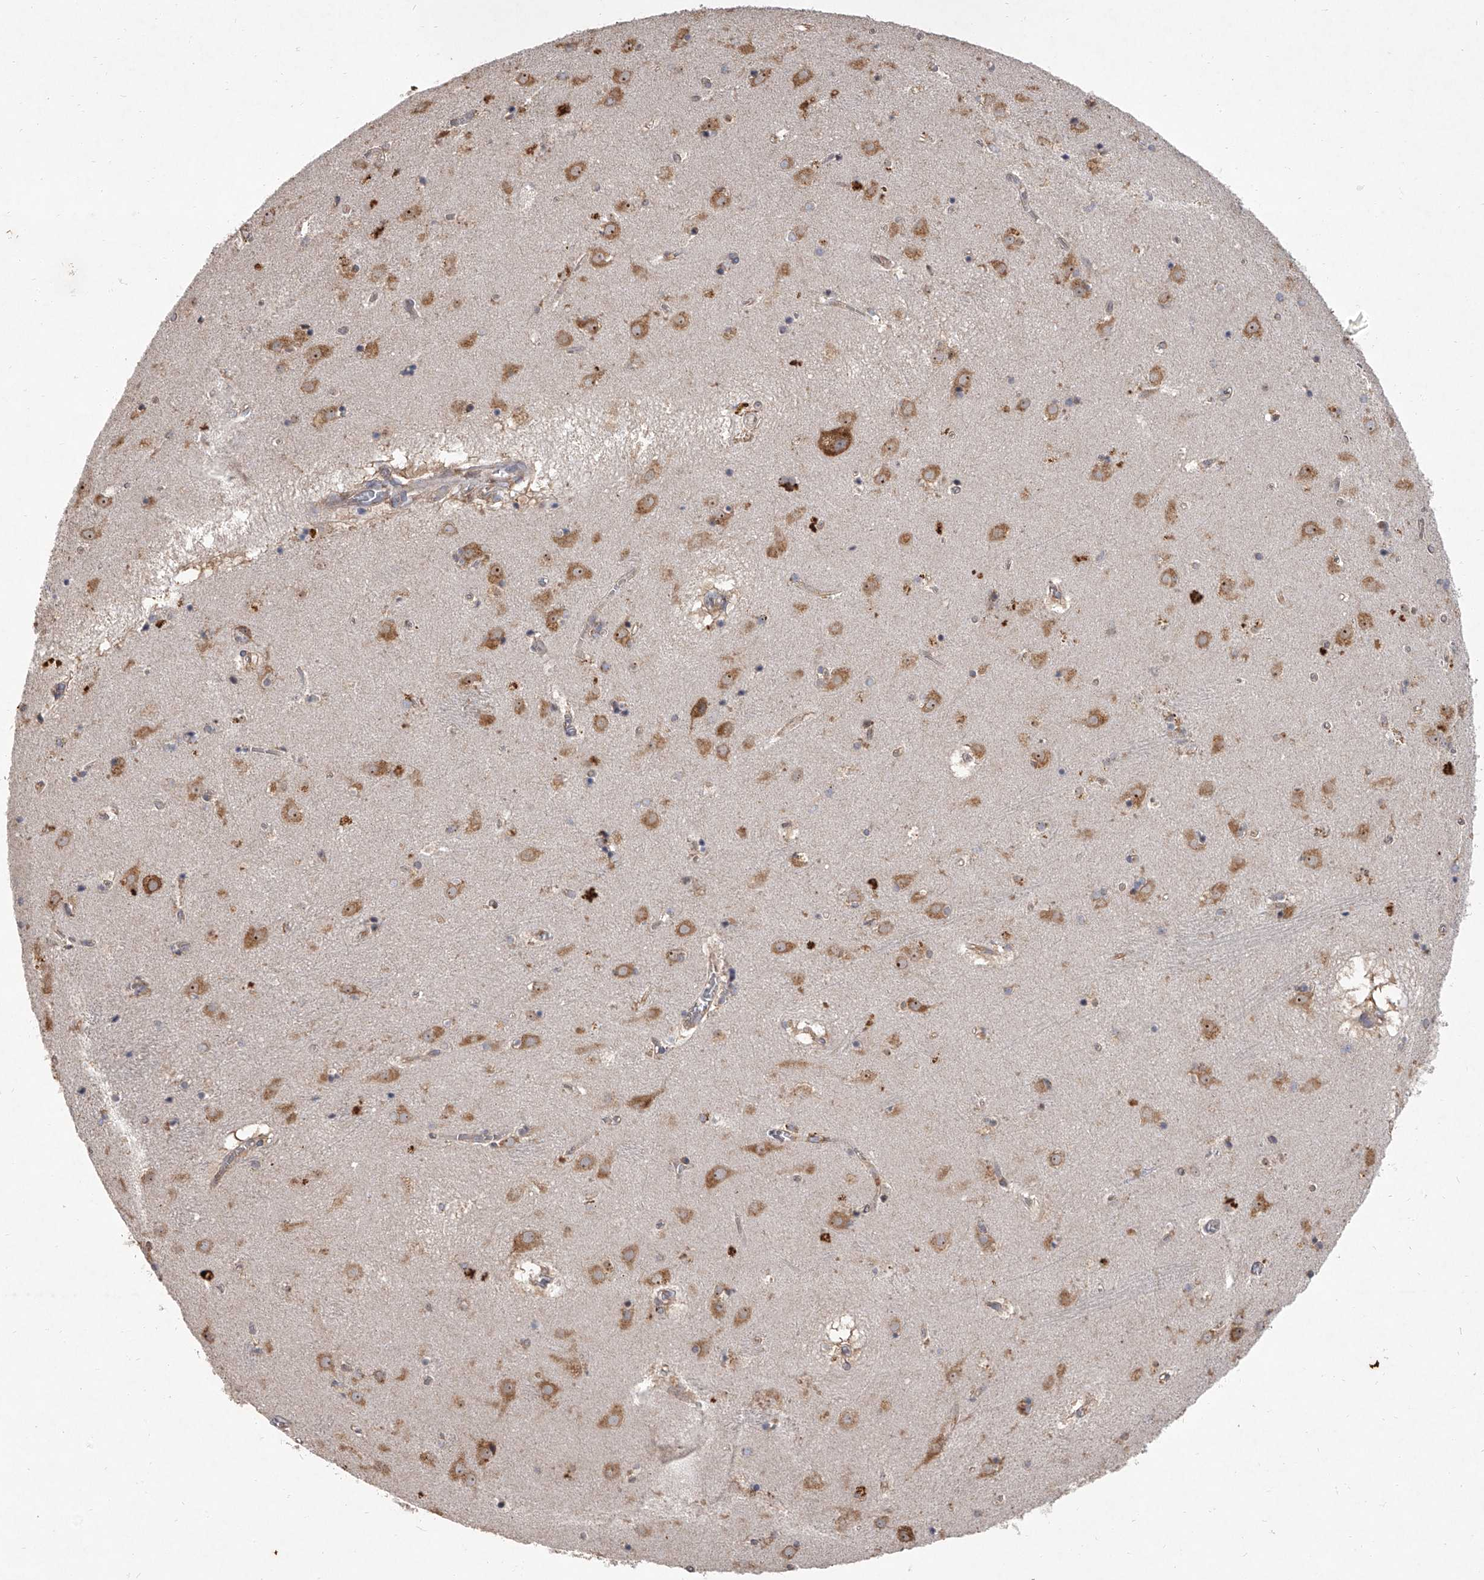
{"staining": {"intensity": "negative", "quantity": "none", "location": "none"}, "tissue": "caudate", "cell_type": "Glial cells", "image_type": "normal", "snomed": [{"axis": "morphology", "description": "Normal tissue, NOS"}, {"axis": "topography", "description": "Lateral ventricle wall"}], "caption": "A high-resolution image shows immunohistochemistry staining of normal caudate, which exhibits no significant positivity in glial cells. Brightfield microscopy of IHC stained with DAB (brown) and hematoxylin (blue), captured at high magnification.", "gene": "EIF2S2", "patient": {"sex": "male", "age": 70}}